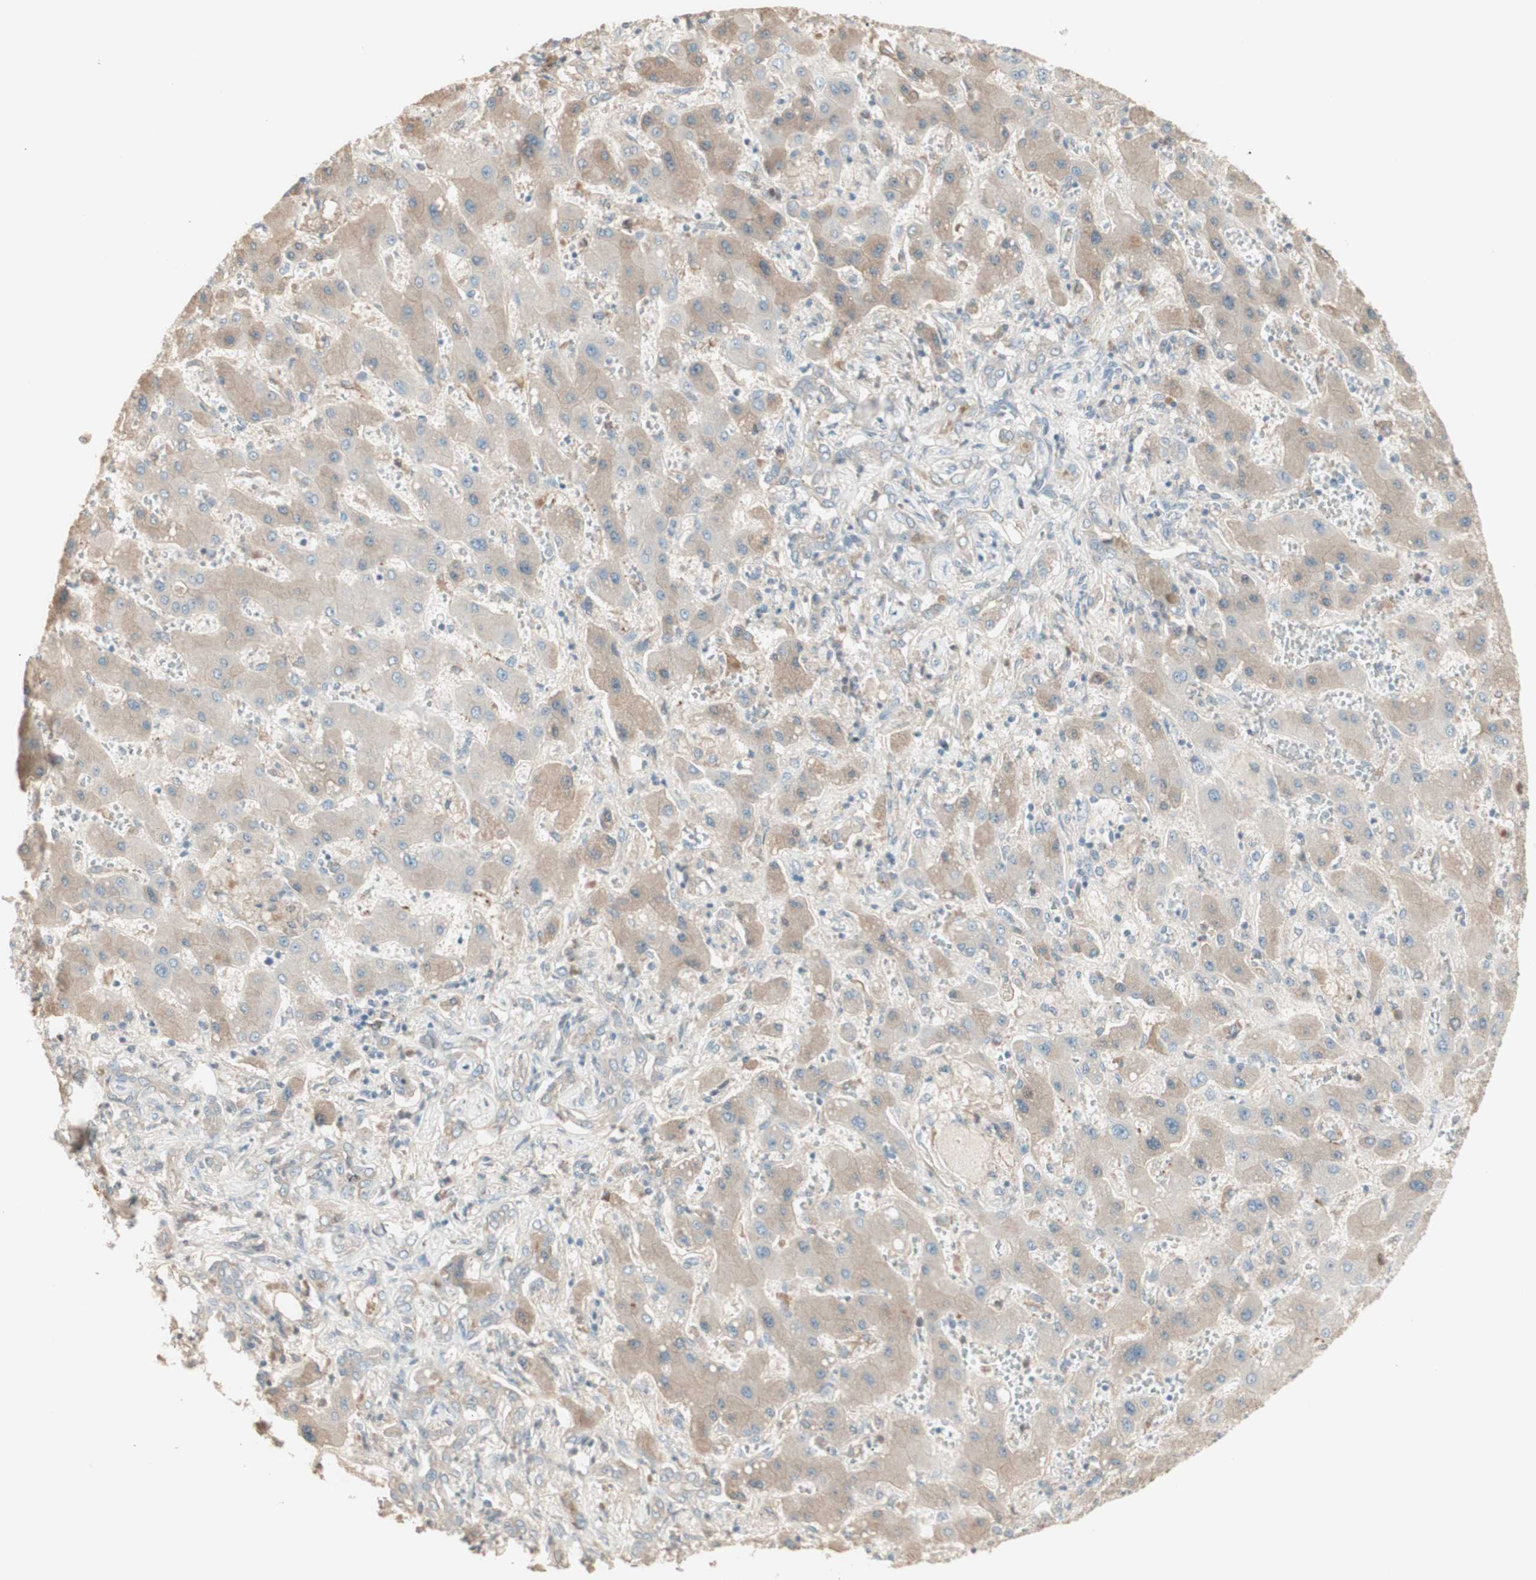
{"staining": {"intensity": "weak", "quantity": ">75%", "location": "cytoplasmic/membranous"}, "tissue": "liver cancer", "cell_type": "Tumor cells", "image_type": "cancer", "snomed": [{"axis": "morphology", "description": "Cholangiocarcinoma"}, {"axis": "topography", "description": "Liver"}], "caption": "Liver cancer tissue reveals weak cytoplasmic/membranous positivity in about >75% of tumor cells (brown staining indicates protein expression, while blue staining denotes nuclei).", "gene": "IFNG", "patient": {"sex": "male", "age": 50}}